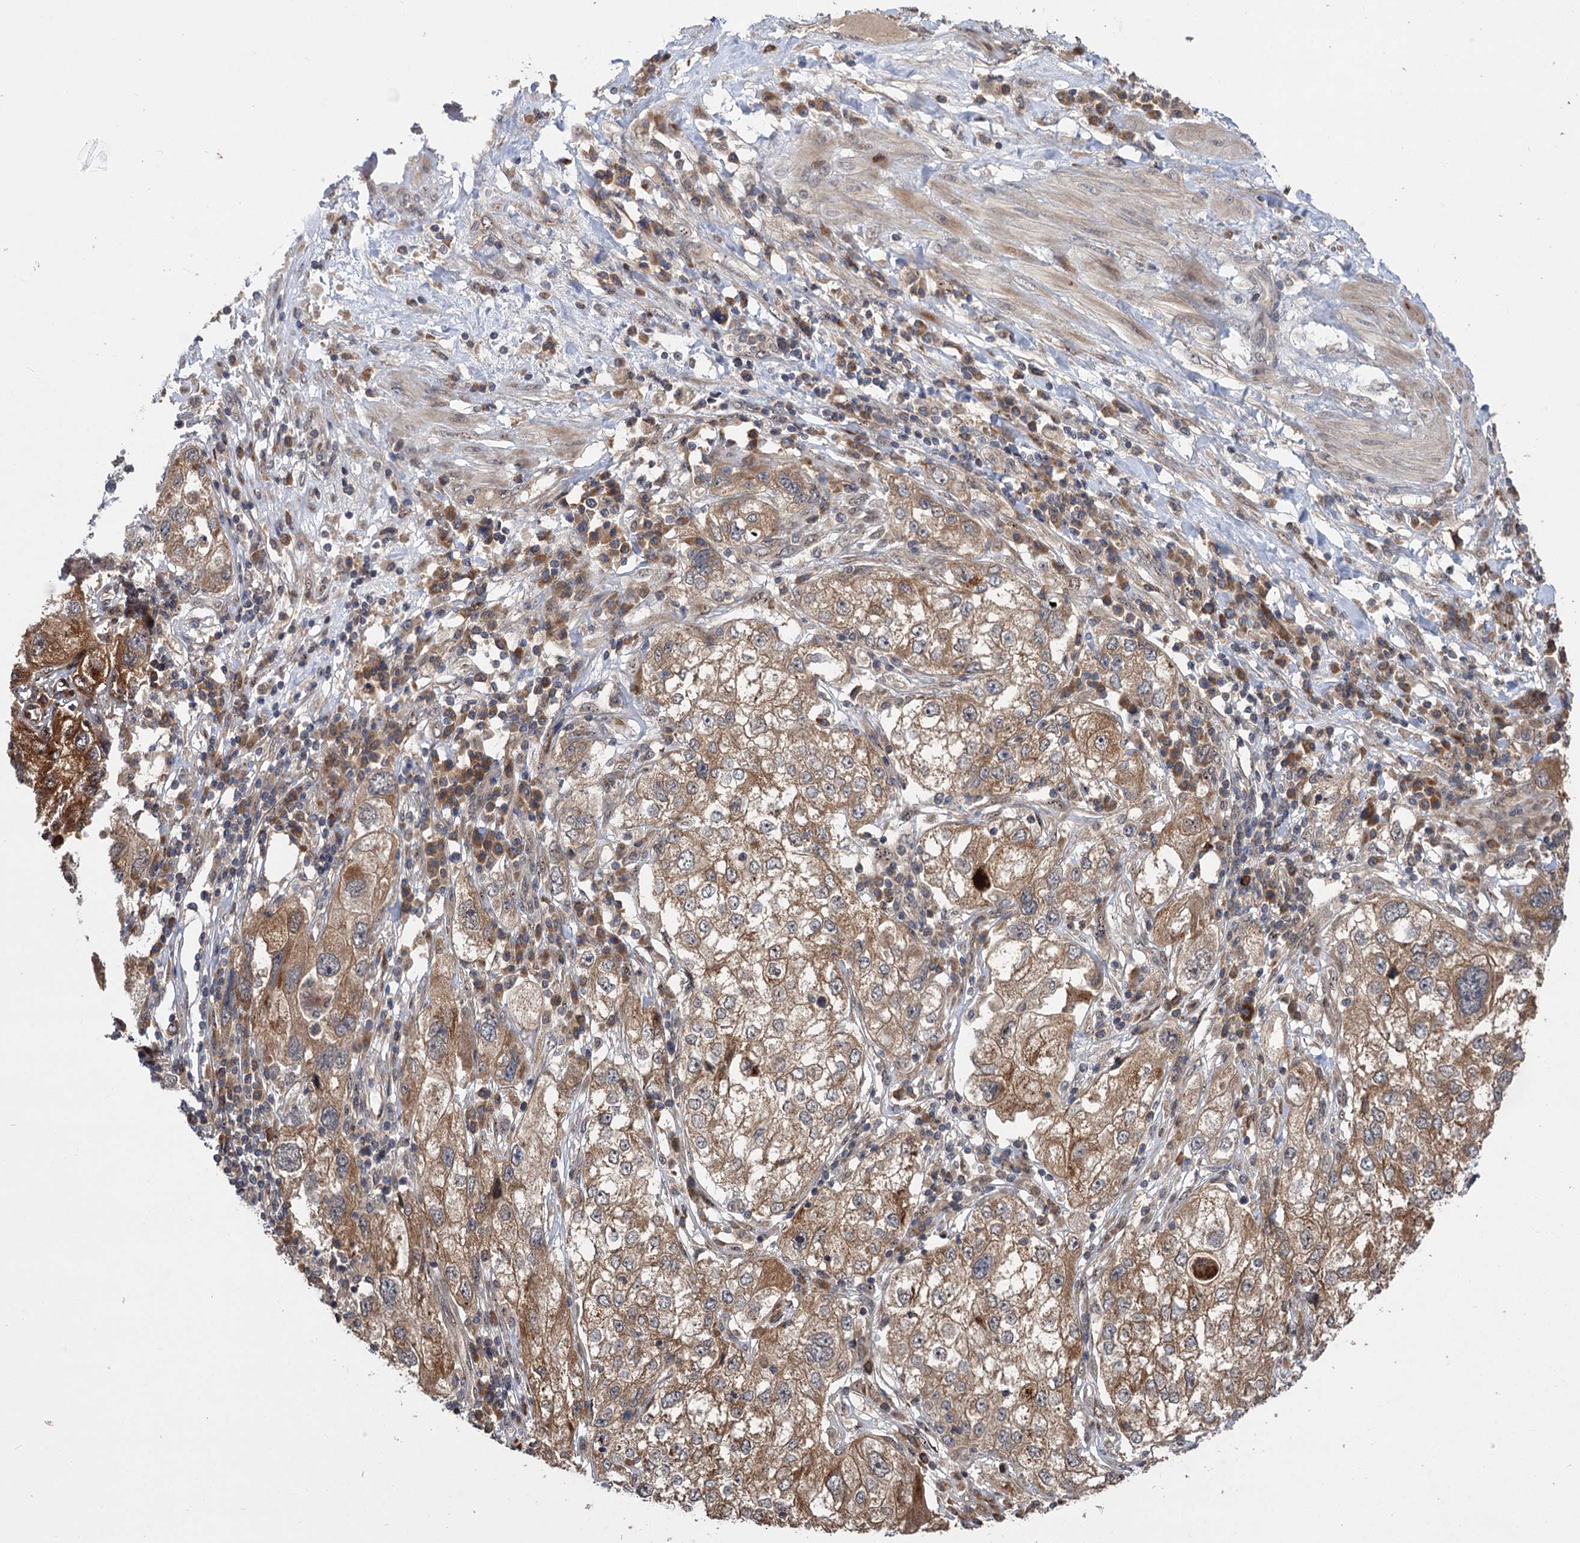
{"staining": {"intensity": "moderate", "quantity": ">75%", "location": "cytoplasmic/membranous"}, "tissue": "endometrial cancer", "cell_type": "Tumor cells", "image_type": "cancer", "snomed": [{"axis": "morphology", "description": "Adenocarcinoma, NOS"}, {"axis": "topography", "description": "Endometrium"}], "caption": "Immunohistochemical staining of human adenocarcinoma (endometrial) displays moderate cytoplasmic/membranous protein positivity in about >75% of tumor cells.", "gene": "FBXW8", "patient": {"sex": "female", "age": 49}}